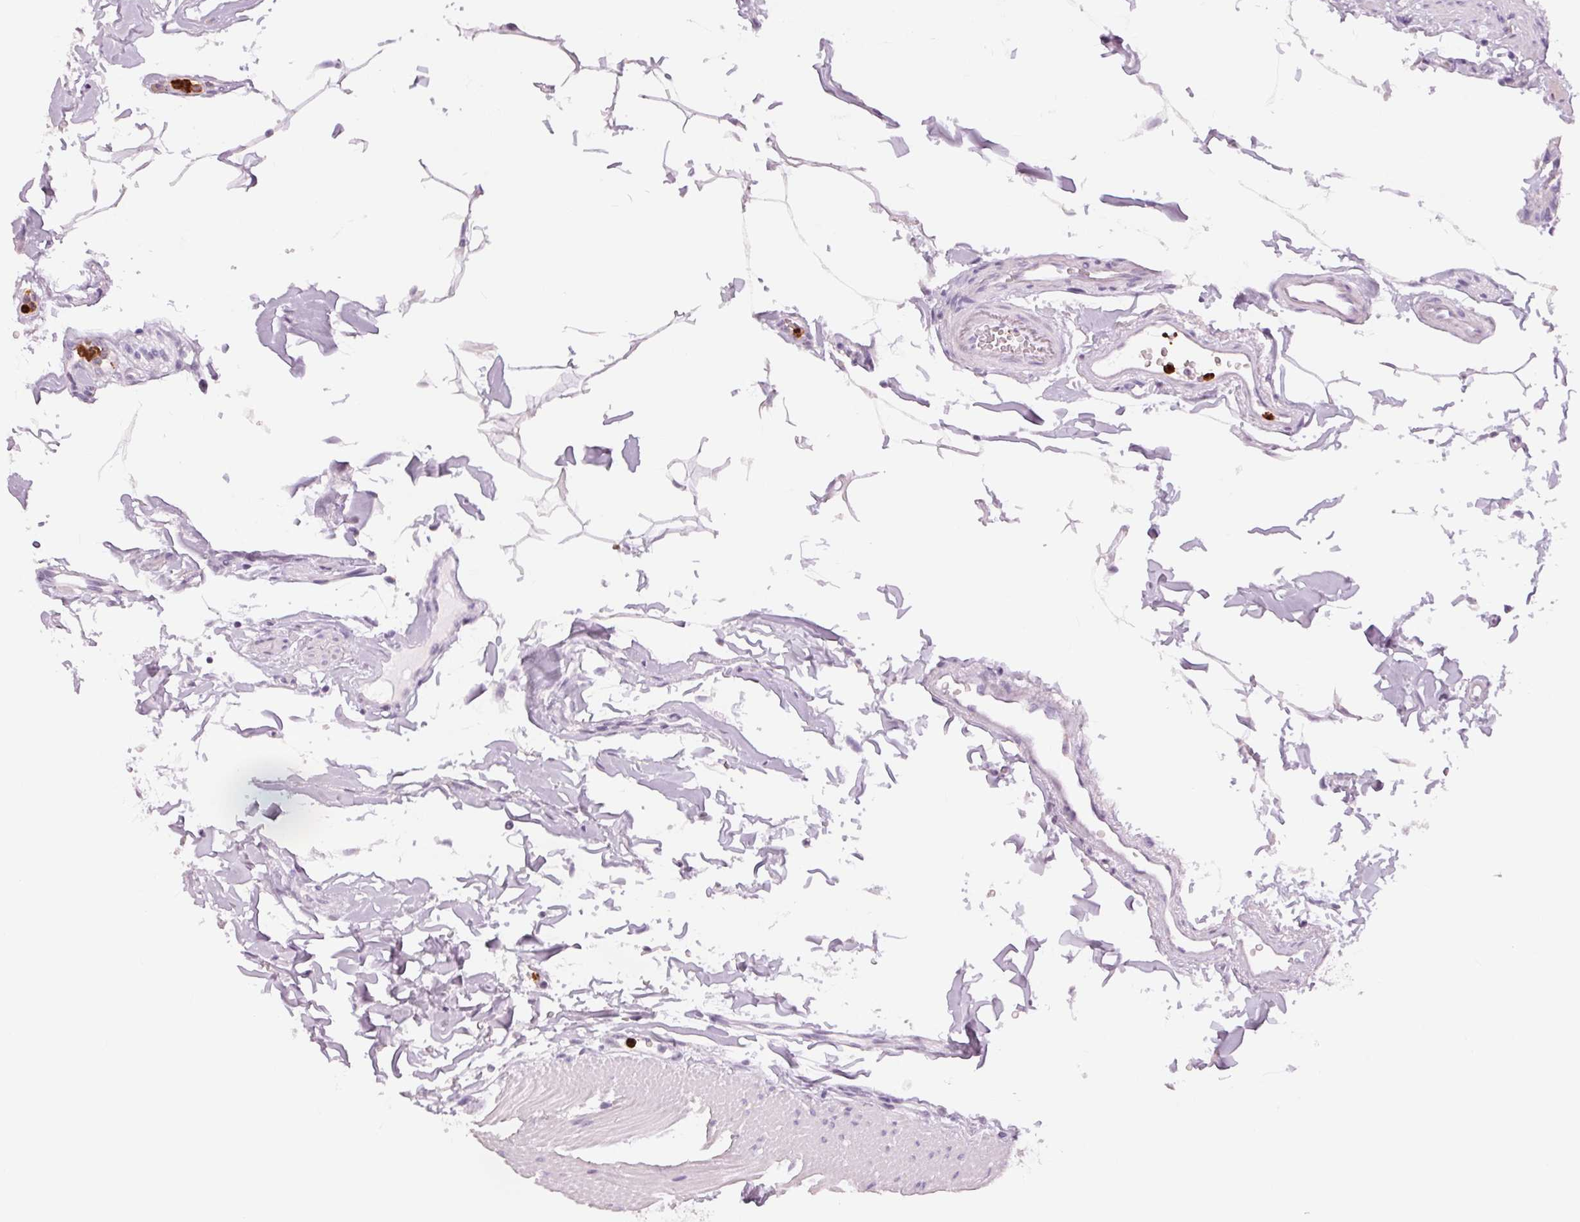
{"staining": {"intensity": "negative", "quantity": "none", "location": "none"}, "tissue": "duodenum", "cell_type": "Glandular cells", "image_type": "normal", "snomed": [{"axis": "morphology", "description": "Normal tissue, NOS"}, {"axis": "topography", "description": "Pancreas"}, {"axis": "topography", "description": "Duodenum"}], "caption": "This photomicrograph is of normal duodenum stained with IHC to label a protein in brown with the nuclei are counter-stained blue. There is no positivity in glandular cells.", "gene": "KLK7", "patient": {"sex": "male", "age": 59}}